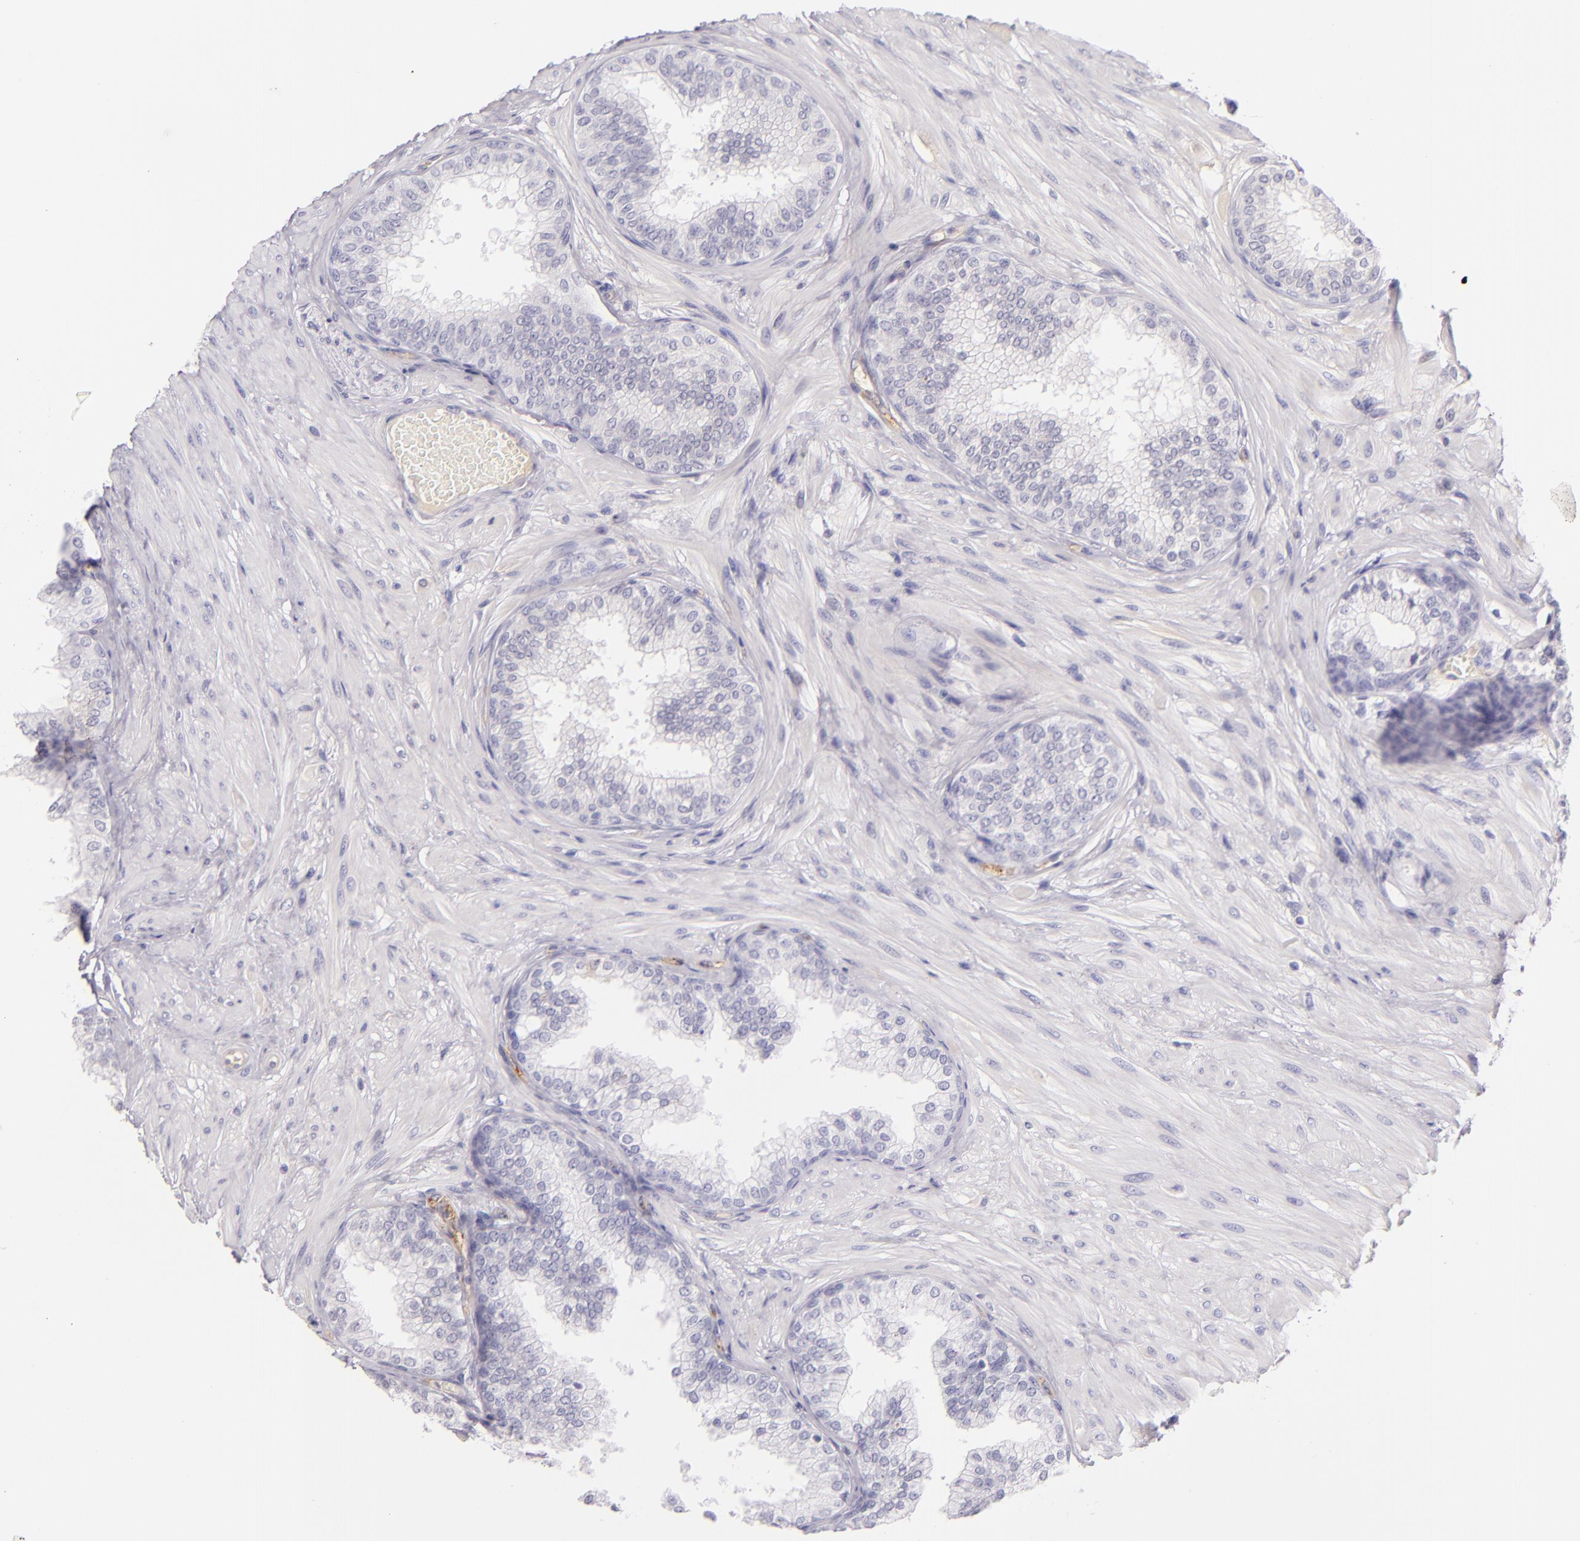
{"staining": {"intensity": "negative", "quantity": "none", "location": "none"}, "tissue": "prostate", "cell_type": "Glandular cells", "image_type": "normal", "snomed": [{"axis": "morphology", "description": "Normal tissue, NOS"}, {"axis": "topography", "description": "Prostate"}], "caption": "There is no significant staining in glandular cells of prostate.", "gene": "ICAM1", "patient": {"sex": "male", "age": 60}}